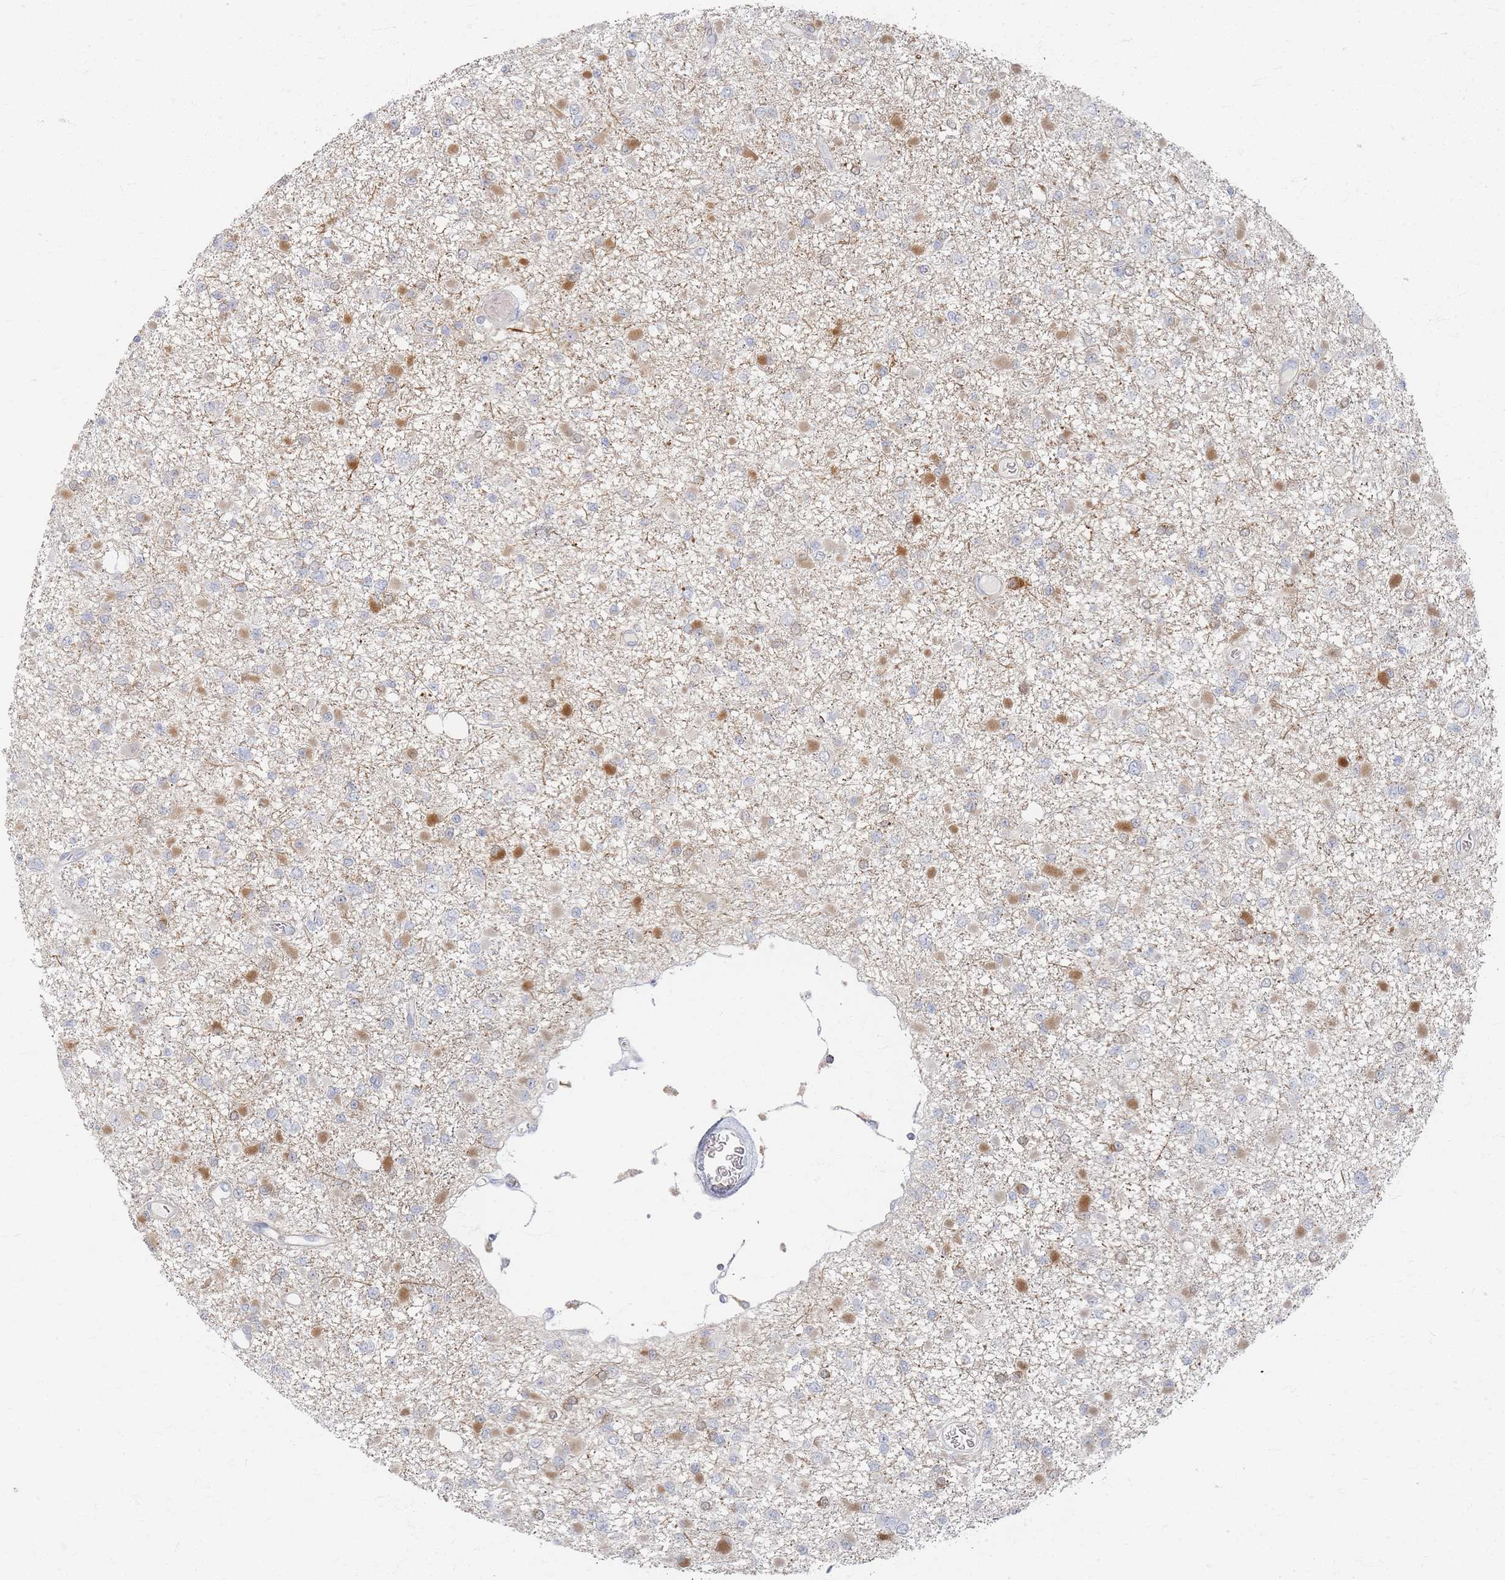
{"staining": {"intensity": "moderate", "quantity": "<25%", "location": "cytoplasmic/membranous"}, "tissue": "glioma", "cell_type": "Tumor cells", "image_type": "cancer", "snomed": [{"axis": "morphology", "description": "Glioma, malignant, Low grade"}, {"axis": "topography", "description": "Brain"}], "caption": "An image showing moderate cytoplasmic/membranous expression in about <25% of tumor cells in glioma, as visualized by brown immunohistochemical staining.", "gene": "SLC2A11", "patient": {"sex": "female", "age": 22}}